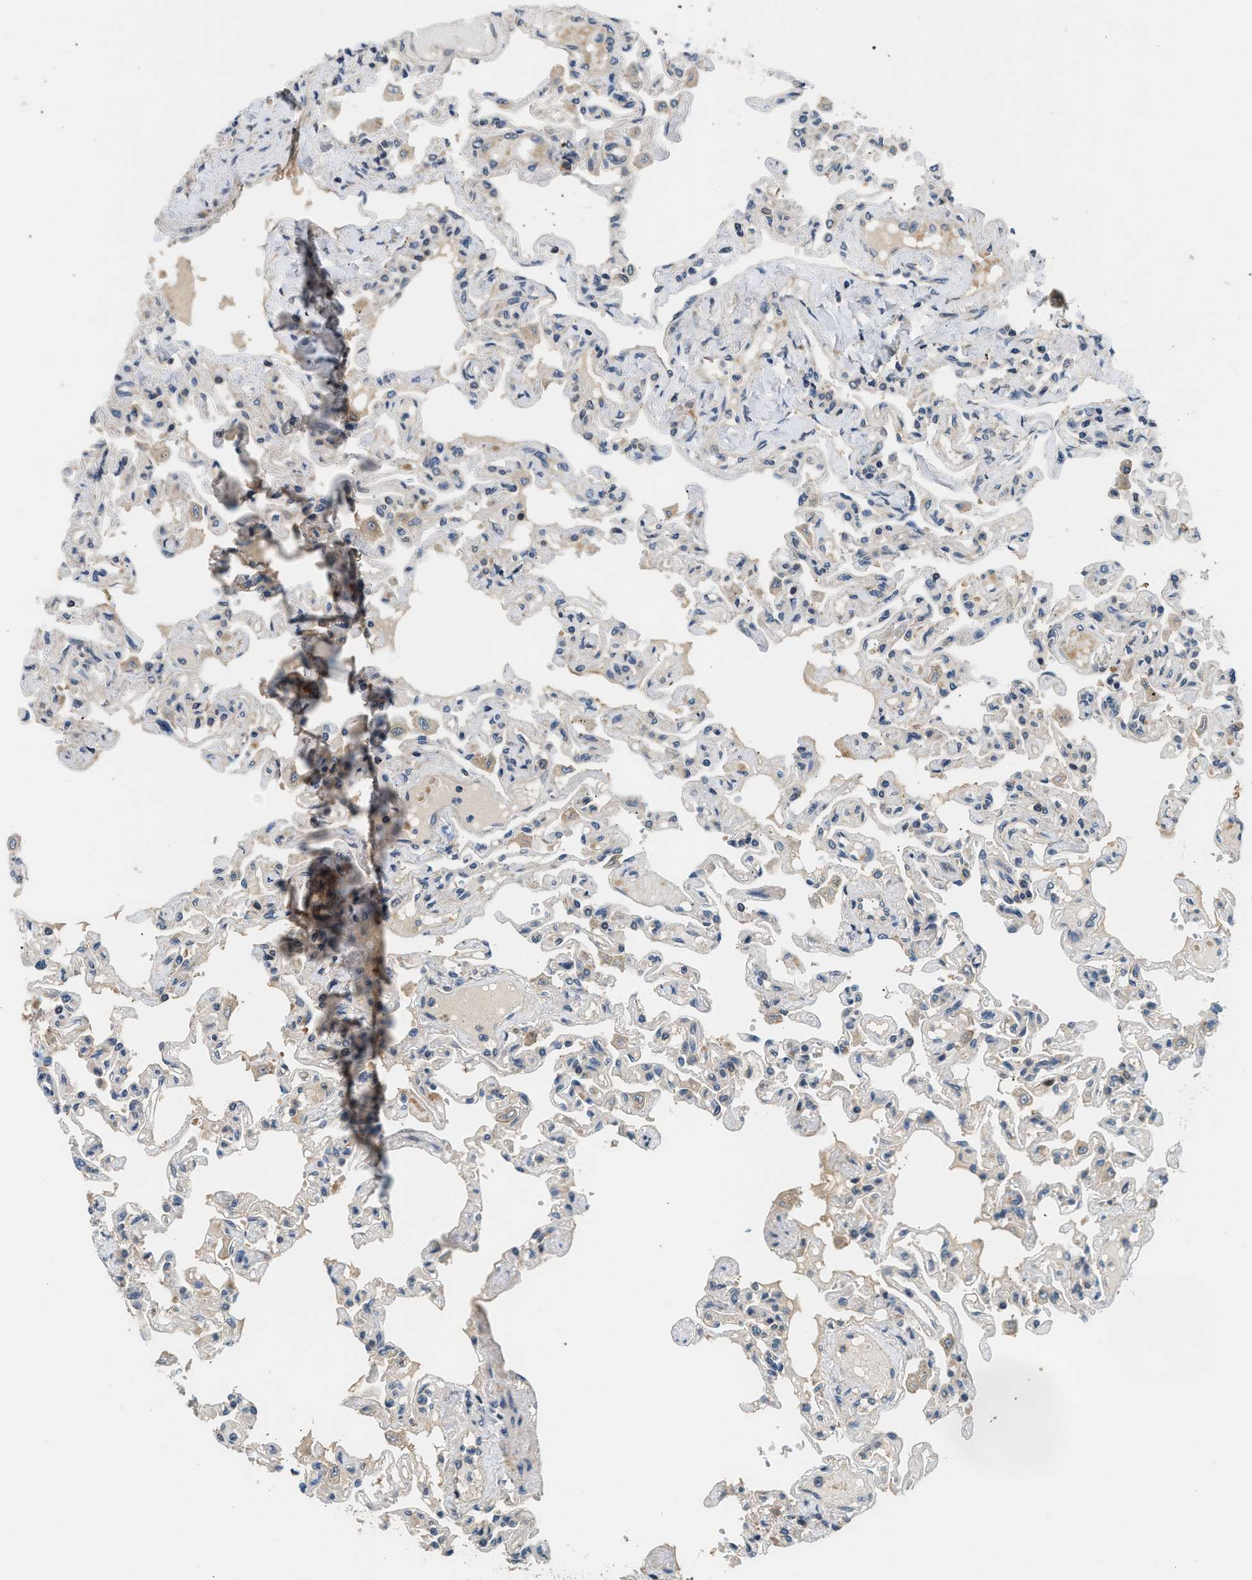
{"staining": {"intensity": "weak", "quantity": "25%-75%", "location": "cytoplasmic/membranous"}, "tissue": "lung", "cell_type": "Alveolar cells", "image_type": "normal", "snomed": [{"axis": "morphology", "description": "Normal tissue, NOS"}, {"axis": "topography", "description": "Lung"}], "caption": "This photomicrograph reveals unremarkable lung stained with immunohistochemistry to label a protein in brown. The cytoplasmic/membranous of alveolar cells show weak positivity for the protein. Nuclei are counter-stained blue.", "gene": "IL3RA", "patient": {"sex": "male", "age": 21}}